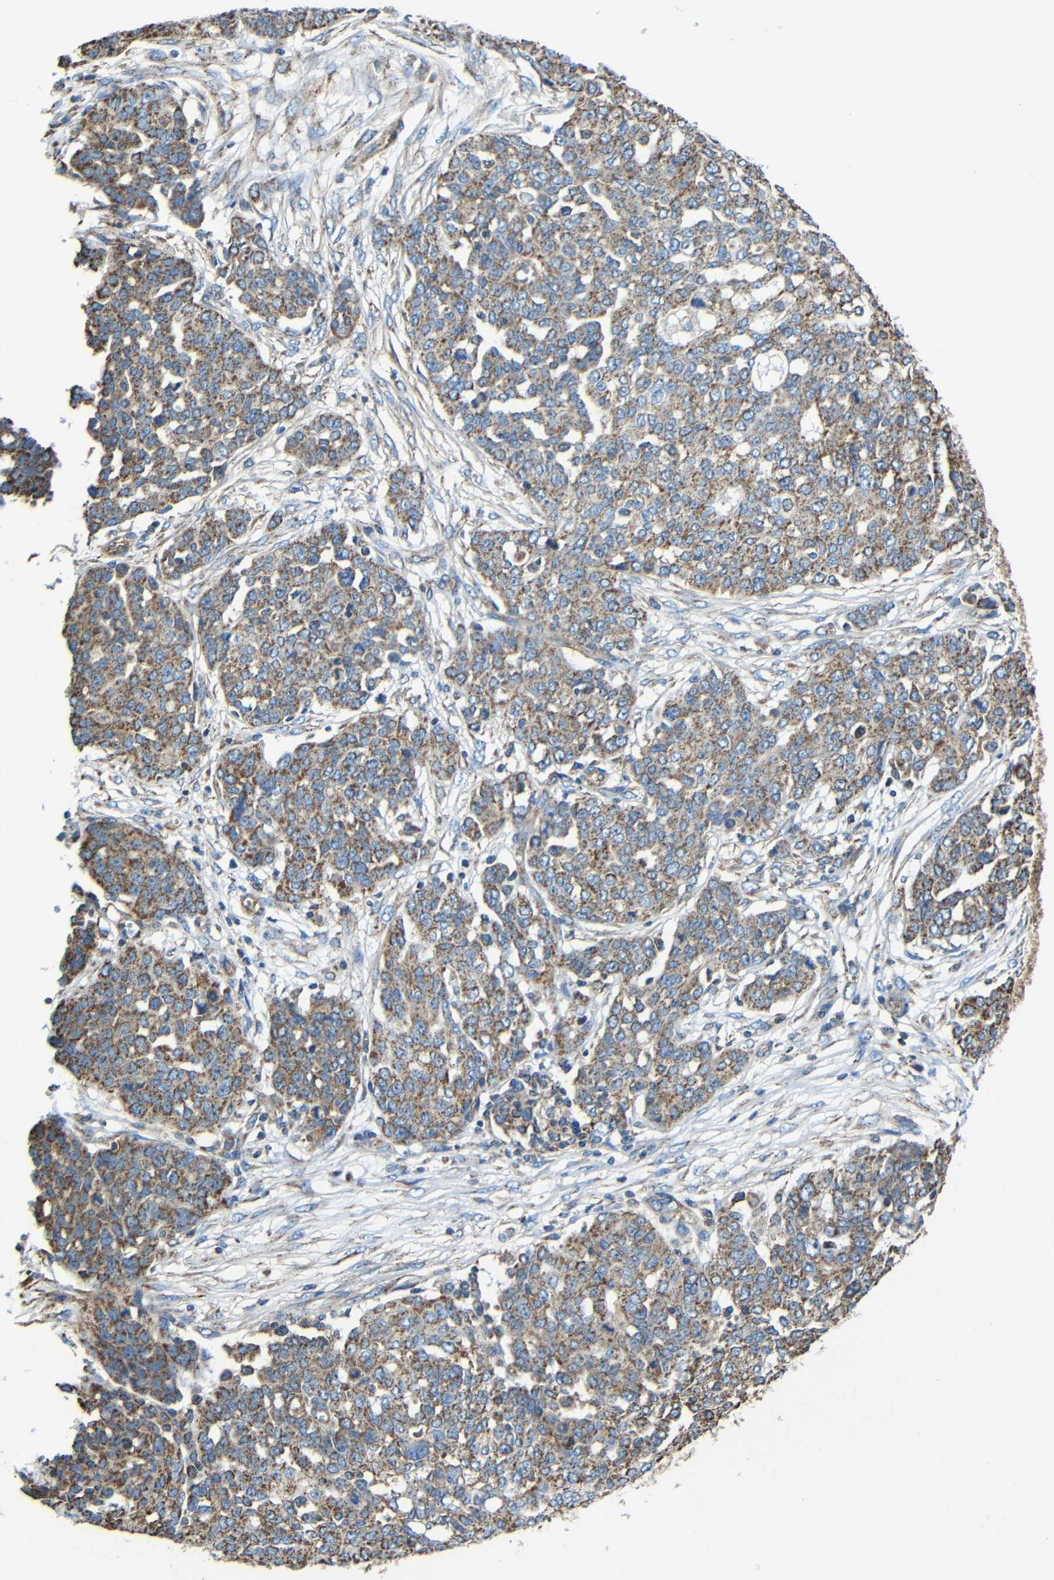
{"staining": {"intensity": "strong", "quantity": ">75%", "location": "cytoplasmic/membranous"}, "tissue": "ovarian cancer", "cell_type": "Tumor cells", "image_type": "cancer", "snomed": [{"axis": "morphology", "description": "Cystadenocarcinoma, serous, NOS"}, {"axis": "topography", "description": "Soft tissue"}, {"axis": "topography", "description": "Ovary"}], "caption": "This is an image of immunohistochemistry (IHC) staining of ovarian serous cystadenocarcinoma, which shows strong positivity in the cytoplasmic/membranous of tumor cells.", "gene": "INTS6L", "patient": {"sex": "female", "age": 57}}